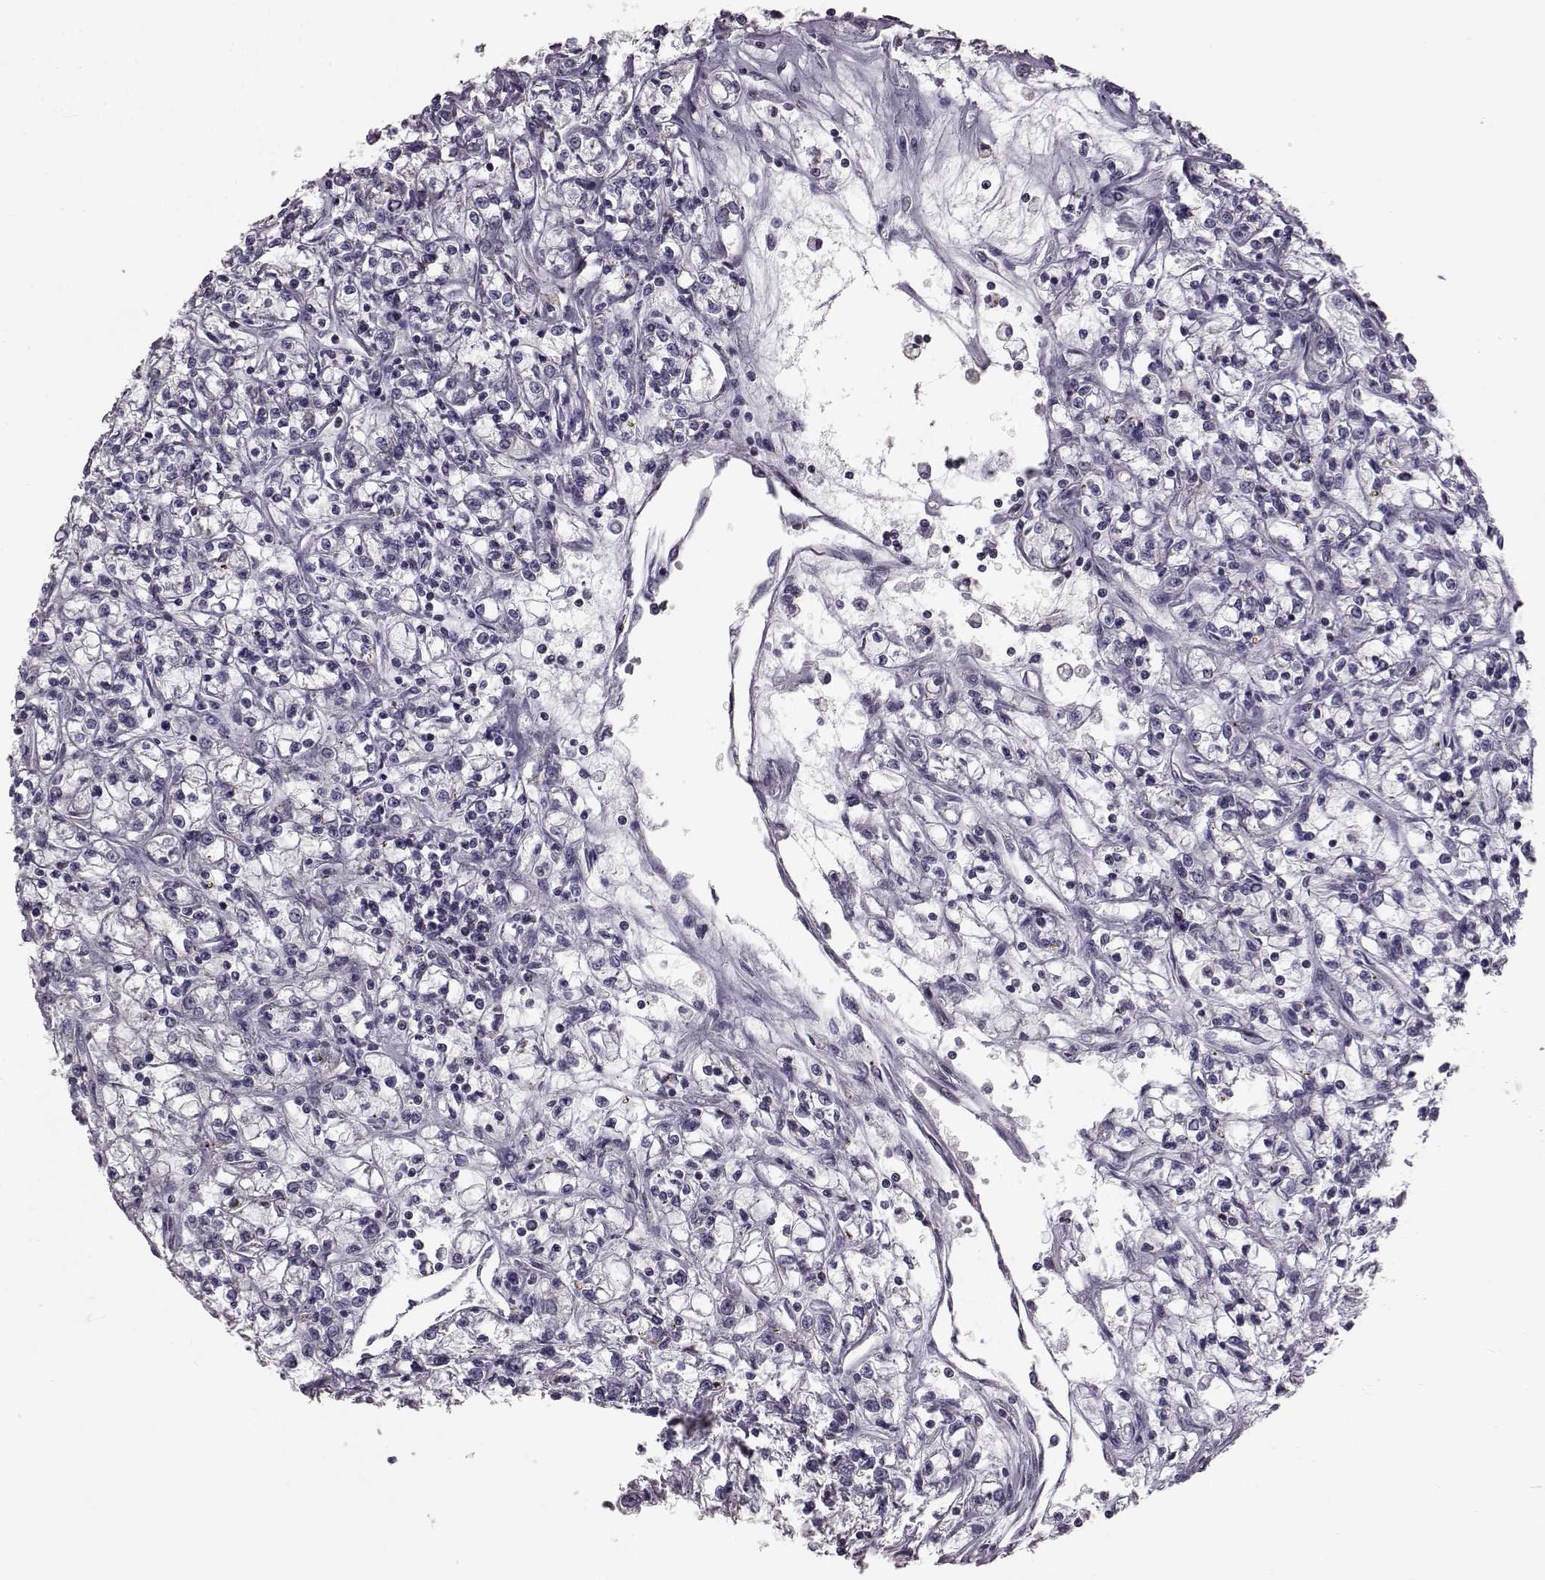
{"staining": {"intensity": "moderate", "quantity": "25%-75%", "location": "cytoplasmic/membranous"}, "tissue": "renal cancer", "cell_type": "Tumor cells", "image_type": "cancer", "snomed": [{"axis": "morphology", "description": "Adenocarcinoma, NOS"}, {"axis": "topography", "description": "Kidney"}], "caption": "This micrograph shows renal cancer stained with IHC to label a protein in brown. The cytoplasmic/membranous of tumor cells show moderate positivity for the protein. Nuclei are counter-stained blue.", "gene": "FAM8A1", "patient": {"sex": "female", "age": 59}}